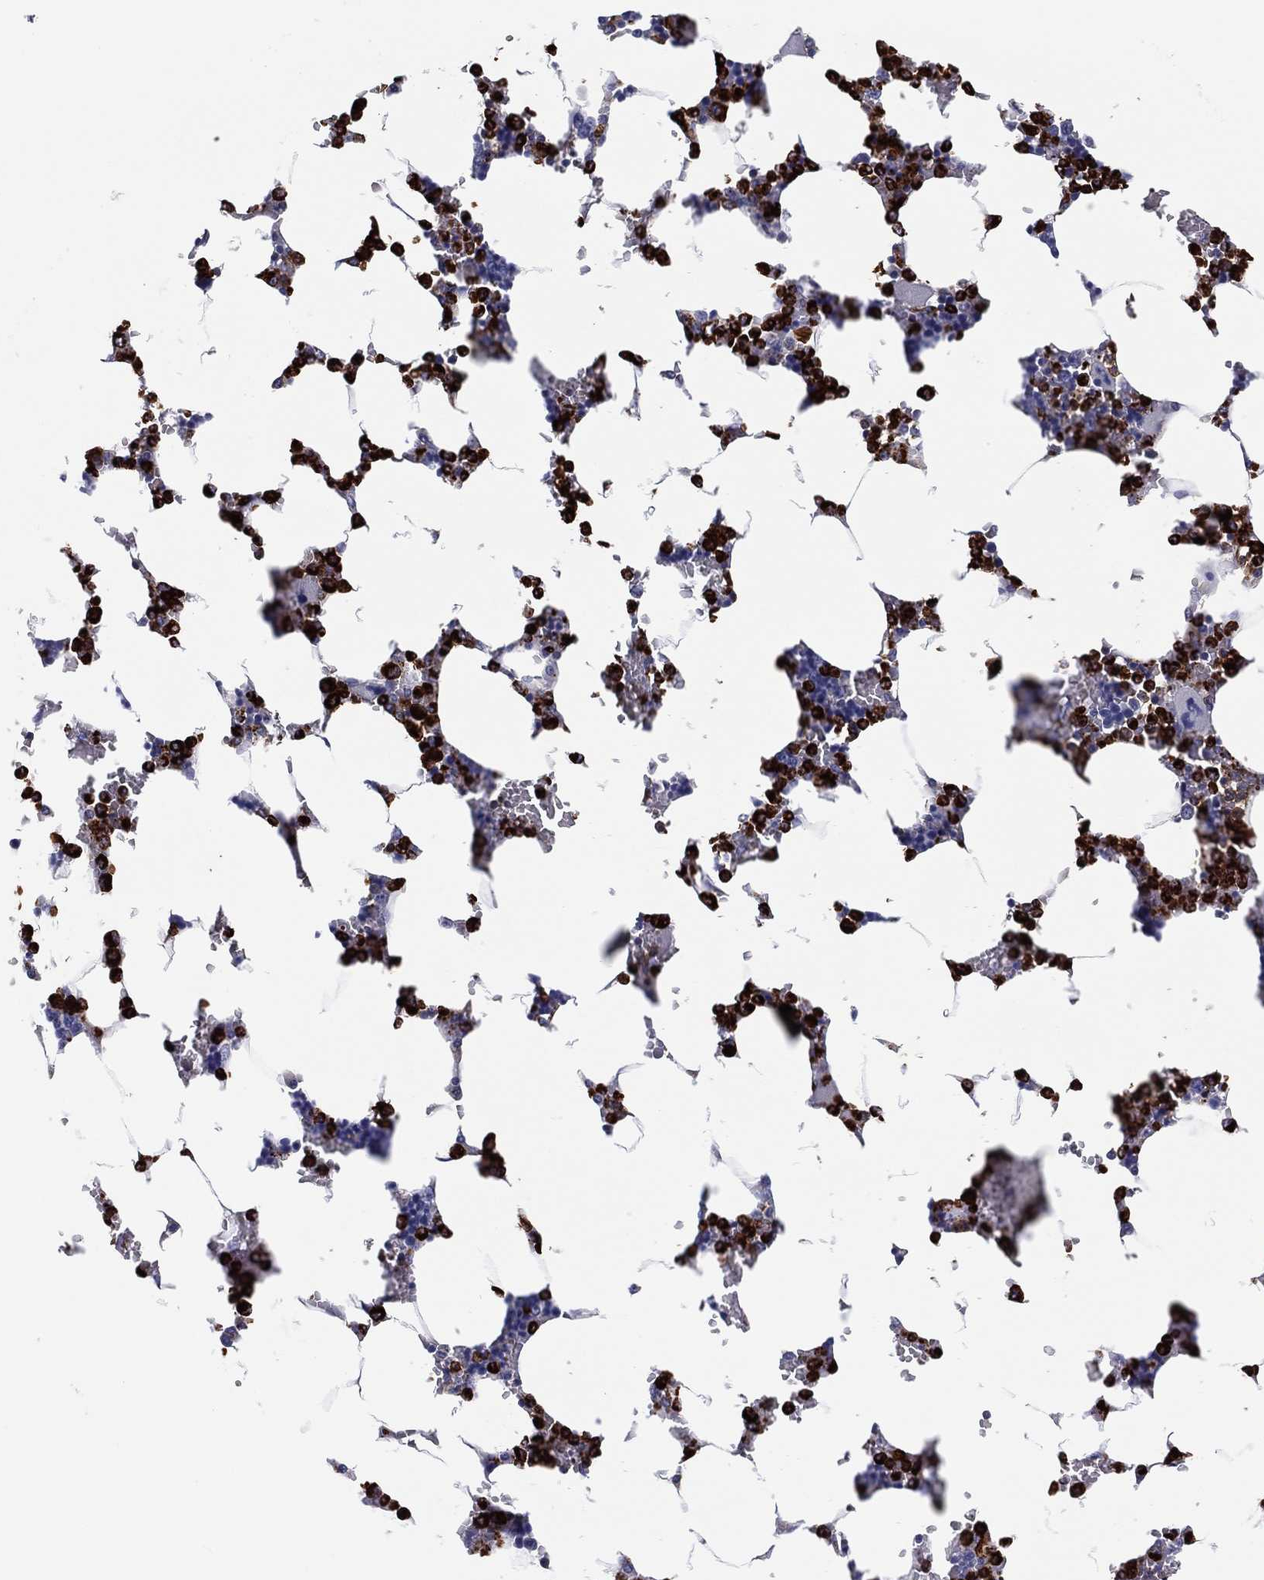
{"staining": {"intensity": "strong", "quantity": "25%-75%", "location": "cytoplasmic/membranous"}, "tissue": "bone marrow", "cell_type": "Hematopoietic cells", "image_type": "normal", "snomed": [{"axis": "morphology", "description": "Normal tissue, NOS"}, {"axis": "topography", "description": "Bone marrow"}], "caption": "IHC of benign human bone marrow exhibits high levels of strong cytoplasmic/membranous expression in about 25%-75% of hematopoietic cells.", "gene": "PLAC8", "patient": {"sex": "female", "age": 72}}